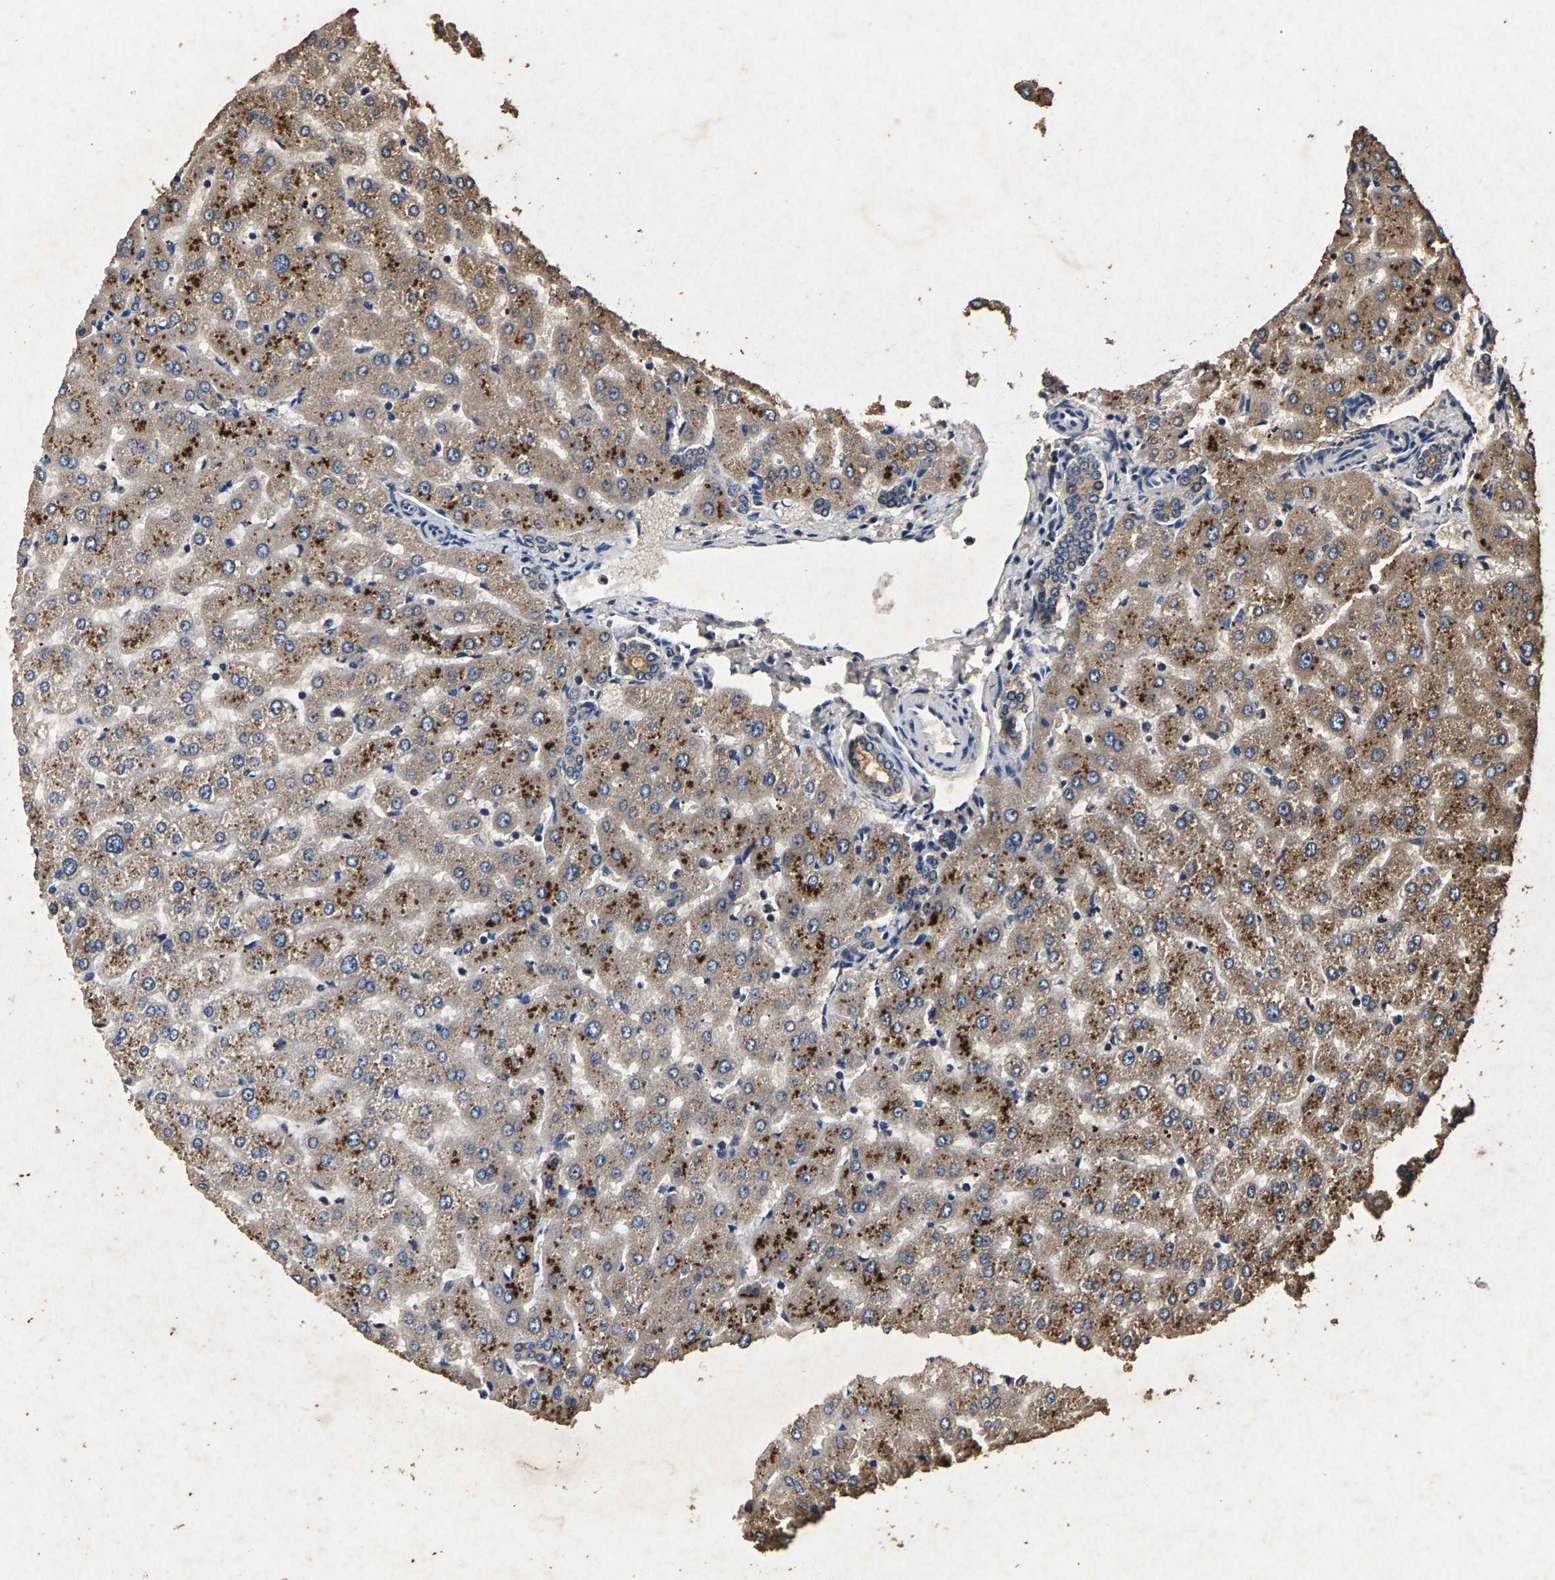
{"staining": {"intensity": "weak", "quantity": ">75%", "location": "cytoplasmic/membranous"}, "tissue": "liver", "cell_type": "Cholangiocytes", "image_type": "normal", "snomed": [{"axis": "morphology", "description": "Normal tissue, NOS"}, {"axis": "morphology", "description": "Fibrosis, NOS"}, {"axis": "topography", "description": "Liver"}], "caption": "Immunohistochemical staining of benign human liver reveals >75% levels of weak cytoplasmic/membranous protein expression in approximately >75% of cholangiocytes. Using DAB (3,3'-diaminobenzidine) (brown) and hematoxylin (blue) stains, captured at high magnification using brightfield microscopy.", "gene": "PPP1CC", "patient": {"sex": "female", "age": 29}}